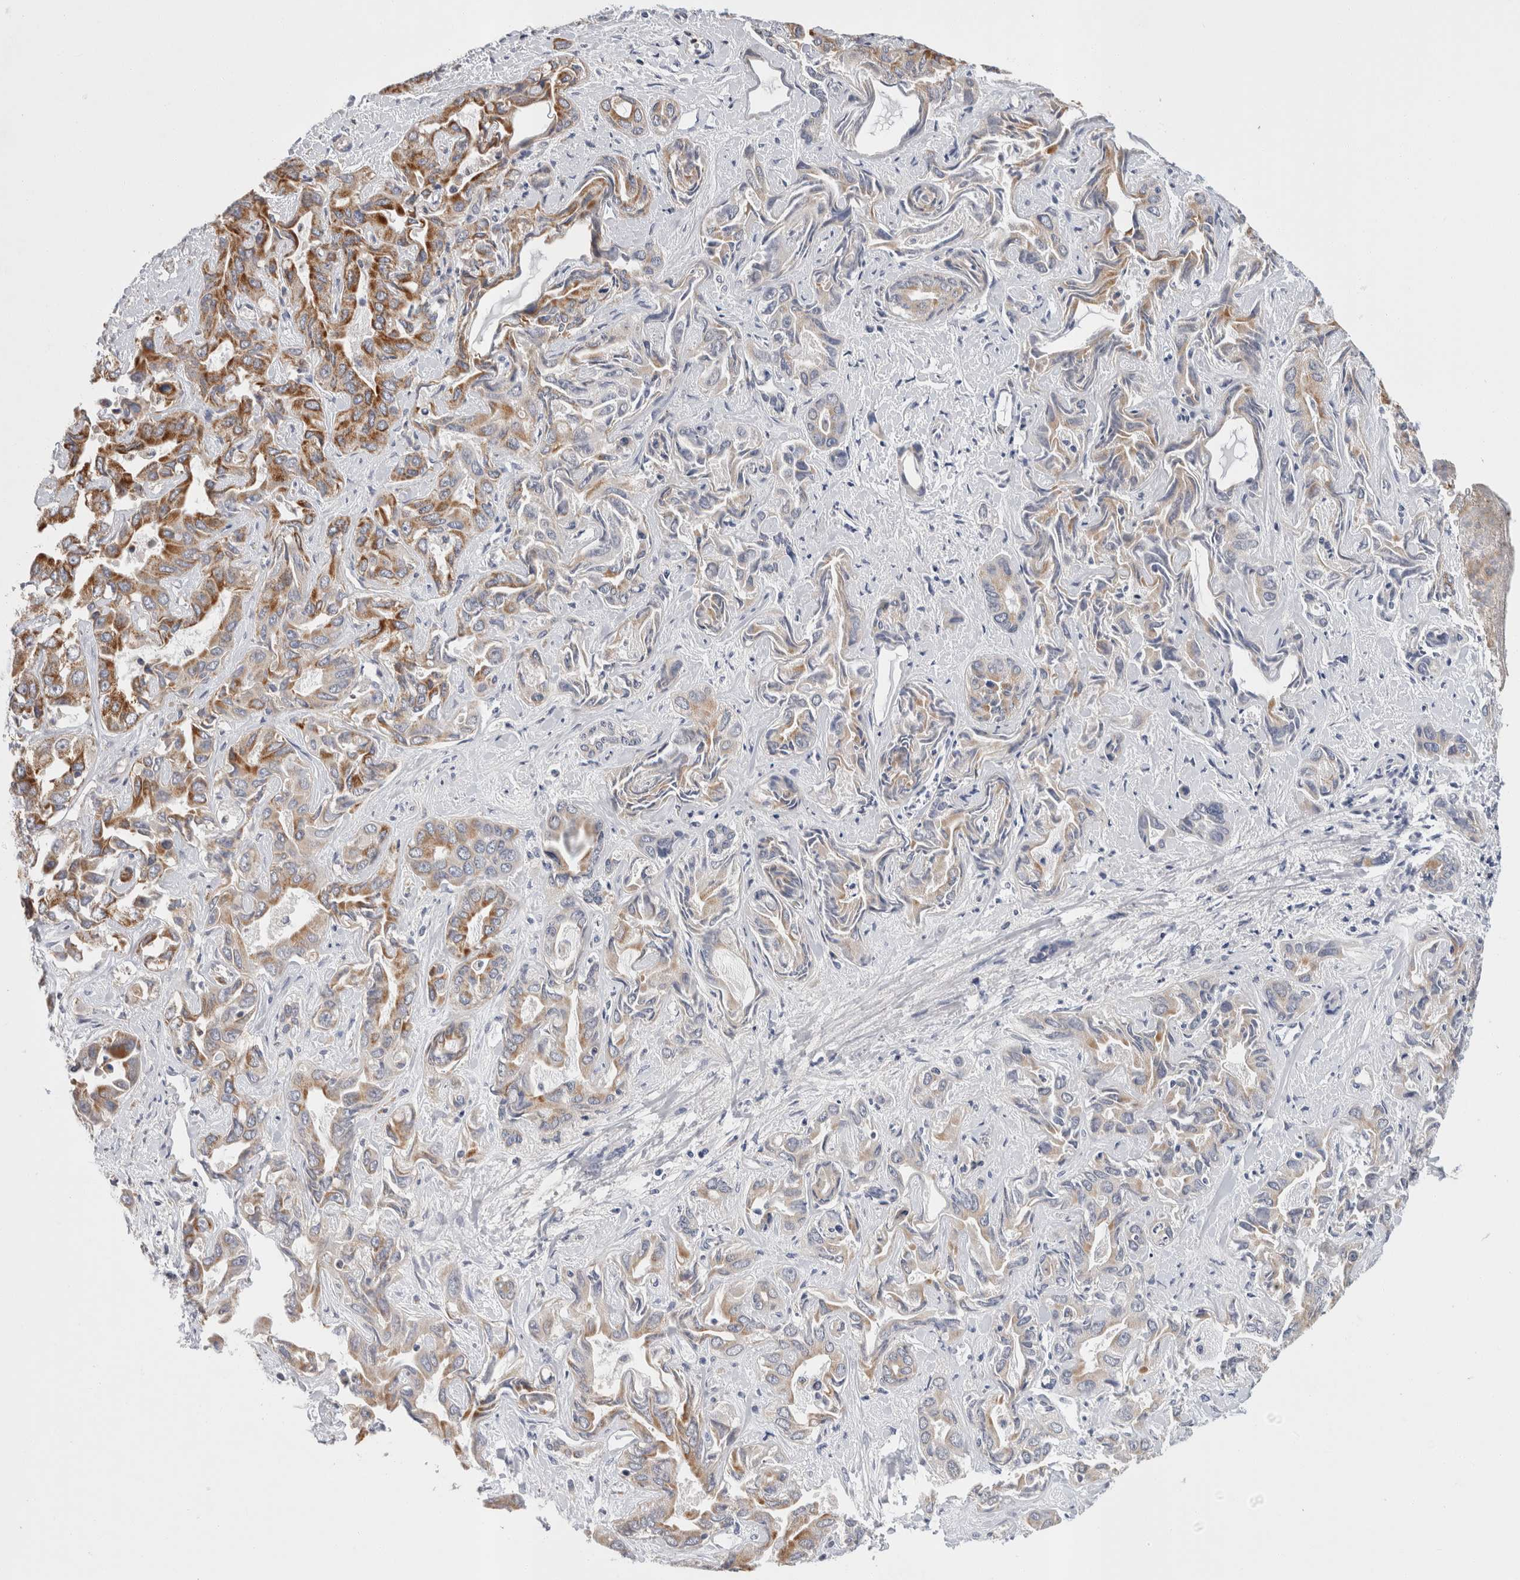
{"staining": {"intensity": "moderate", "quantity": "25%-75%", "location": "cytoplasmic/membranous"}, "tissue": "liver cancer", "cell_type": "Tumor cells", "image_type": "cancer", "snomed": [{"axis": "morphology", "description": "Cholangiocarcinoma"}, {"axis": "topography", "description": "Liver"}], "caption": "Immunohistochemistry (DAB) staining of human cholangiocarcinoma (liver) demonstrates moderate cytoplasmic/membranous protein staining in about 25%-75% of tumor cells. The staining was performed using DAB, with brown indicating positive protein expression. Nuclei are stained blue with hematoxylin.", "gene": "IARS2", "patient": {"sex": "female", "age": 52}}